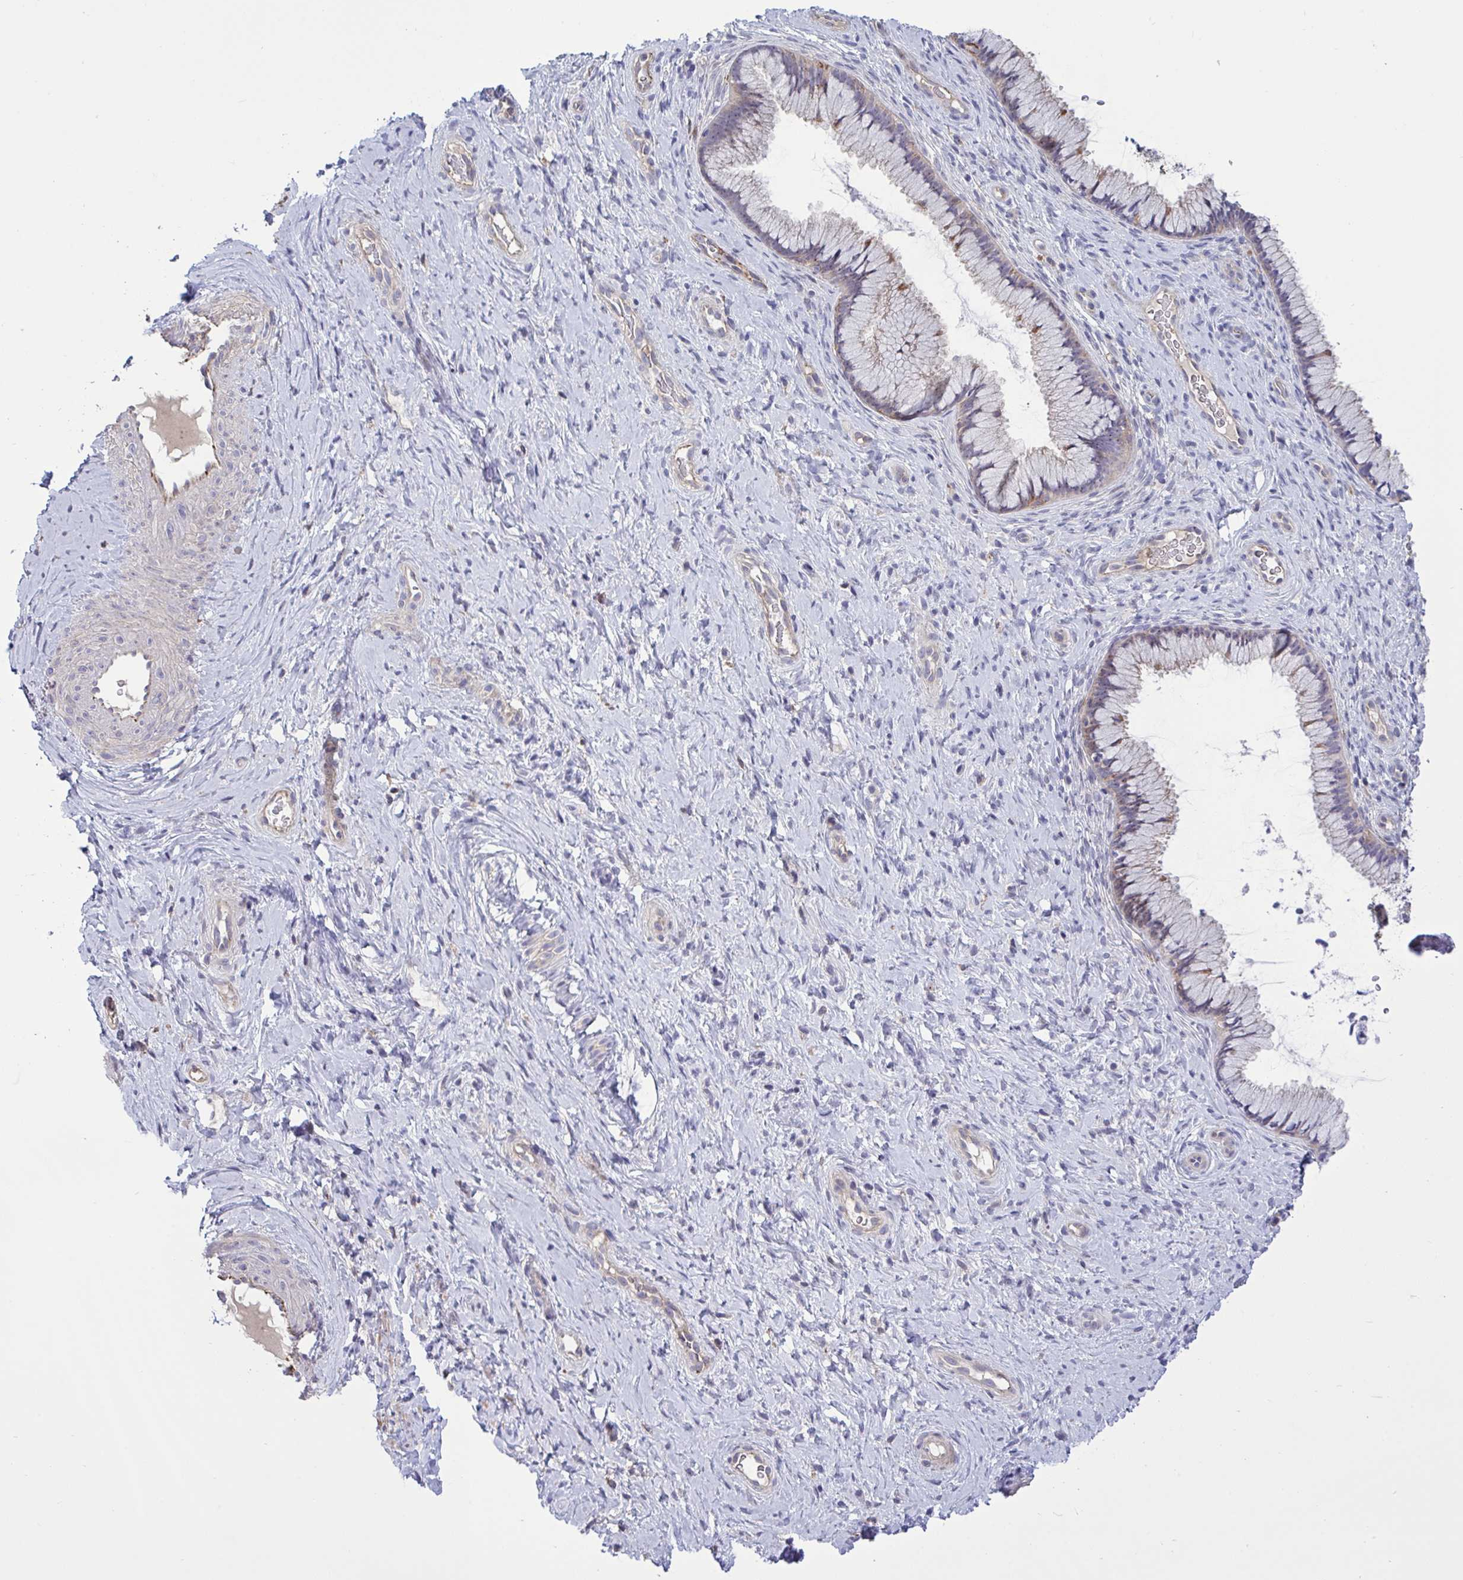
{"staining": {"intensity": "weak", "quantity": "25%-75%", "location": "cytoplasmic/membranous"}, "tissue": "cervix", "cell_type": "Glandular cells", "image_type": "normal", "snomed": [{"axis": "morphology", "description": "Normal tissue, NOS"}, {"axis": "topography", "description": "Cervix"}], "caption": "The immunohistochemical stain labels weak cytoplasmic/membranous positivity in glandular cells of unremarkable cervix. (Brightfield microscopy of DAB IHC at high magnification).", "gene": "CD101", "patient": {"sex": "female", "age": 34}}